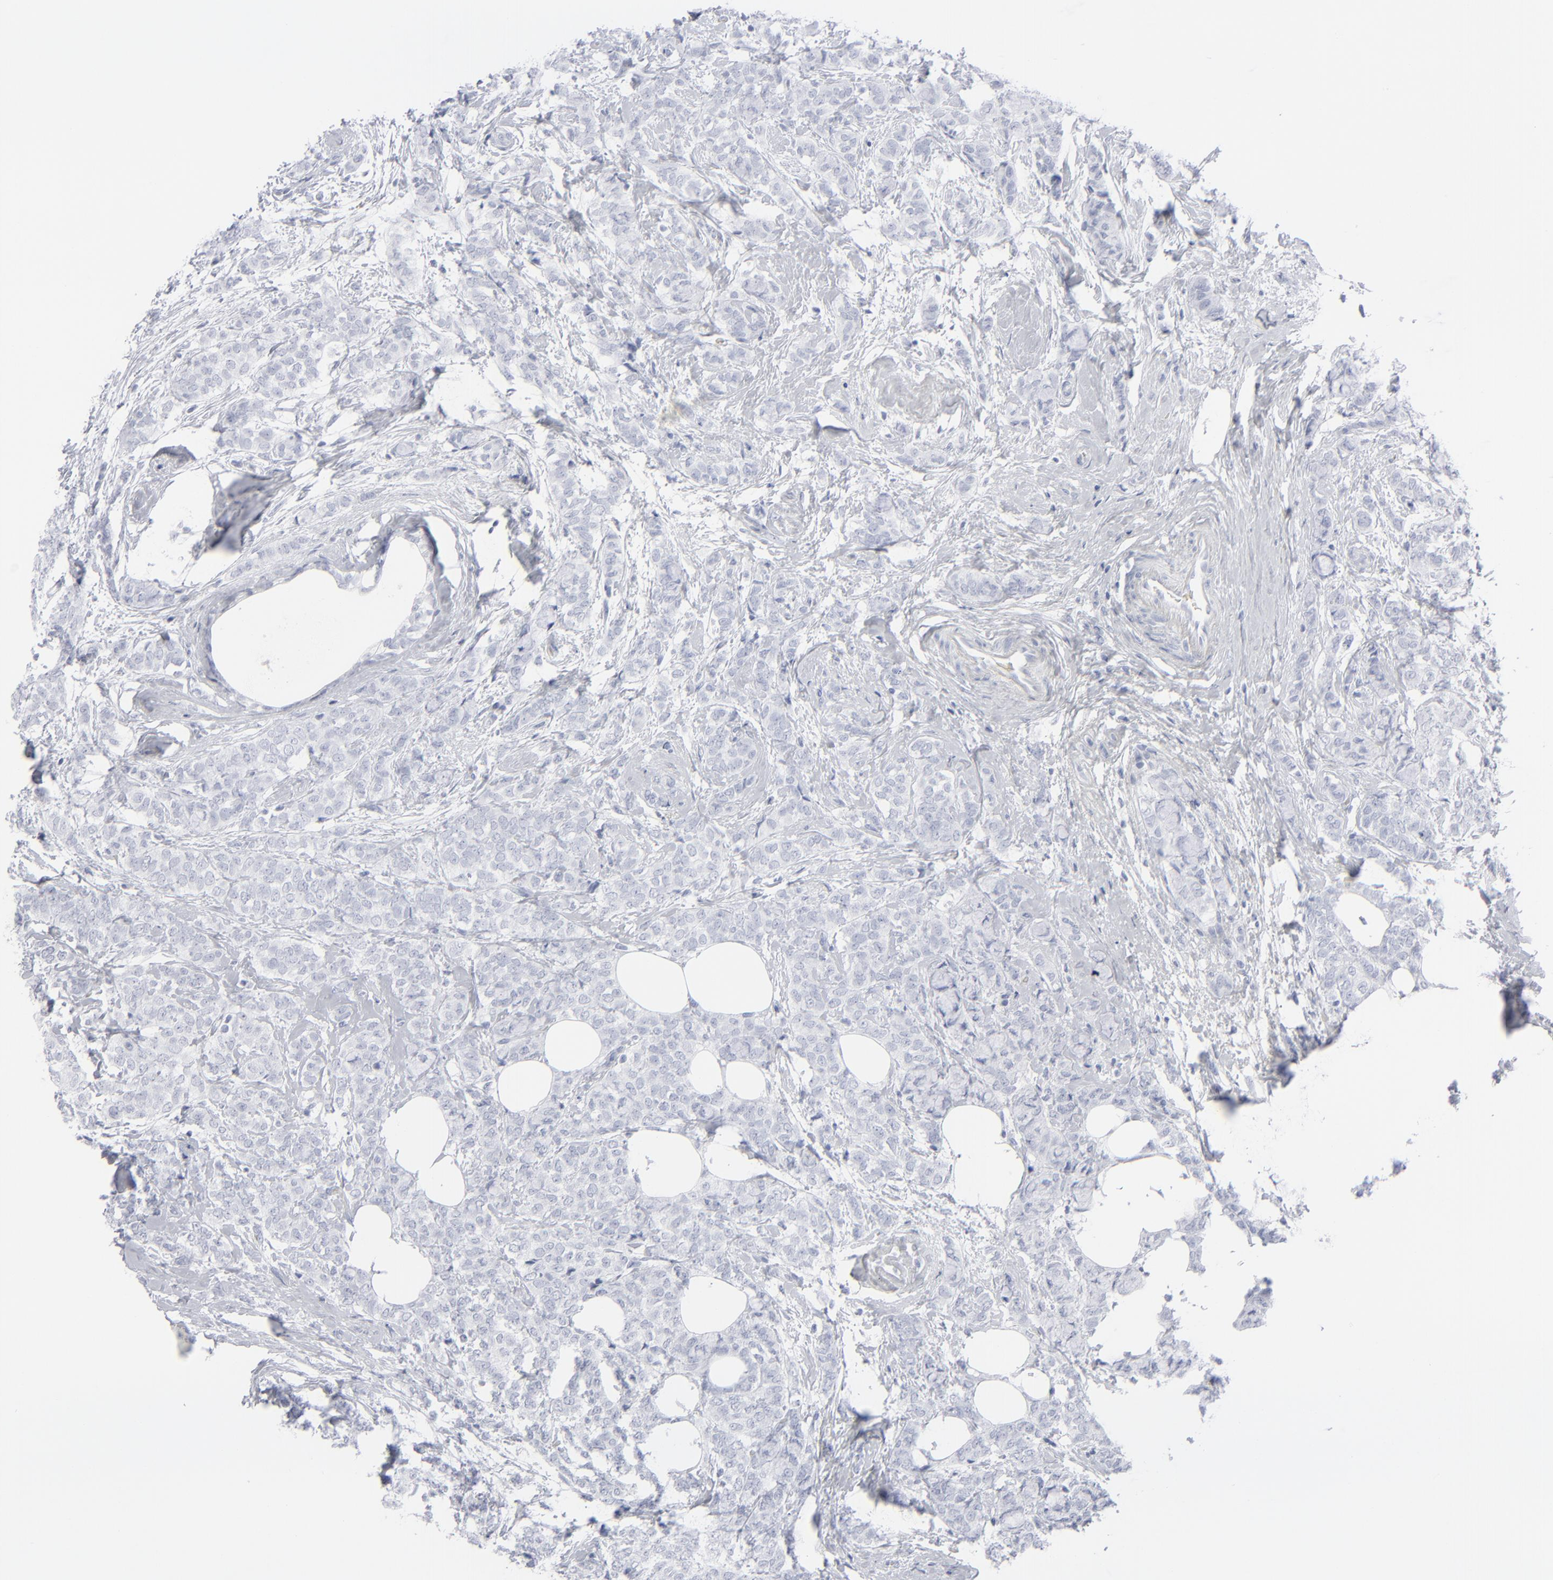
{"staining": {"intensity": "negative", "quantity": "none", "location": "none"}, "tissue": "breast cancer", "cell_type": "Tumor cells", "image_type": "cancer", "snomed": [{"axis": "morphology", "description": "Lobular carcinoma"}, {"axis": "topography", "description": "Breast"}], "caption": "Human breast cancer (lobular carcinoma) stained for a protein using IHC reveals no expression in tumor cells.", "gene": "MSLN", "patient": {"sex": "female", "age": 60}}